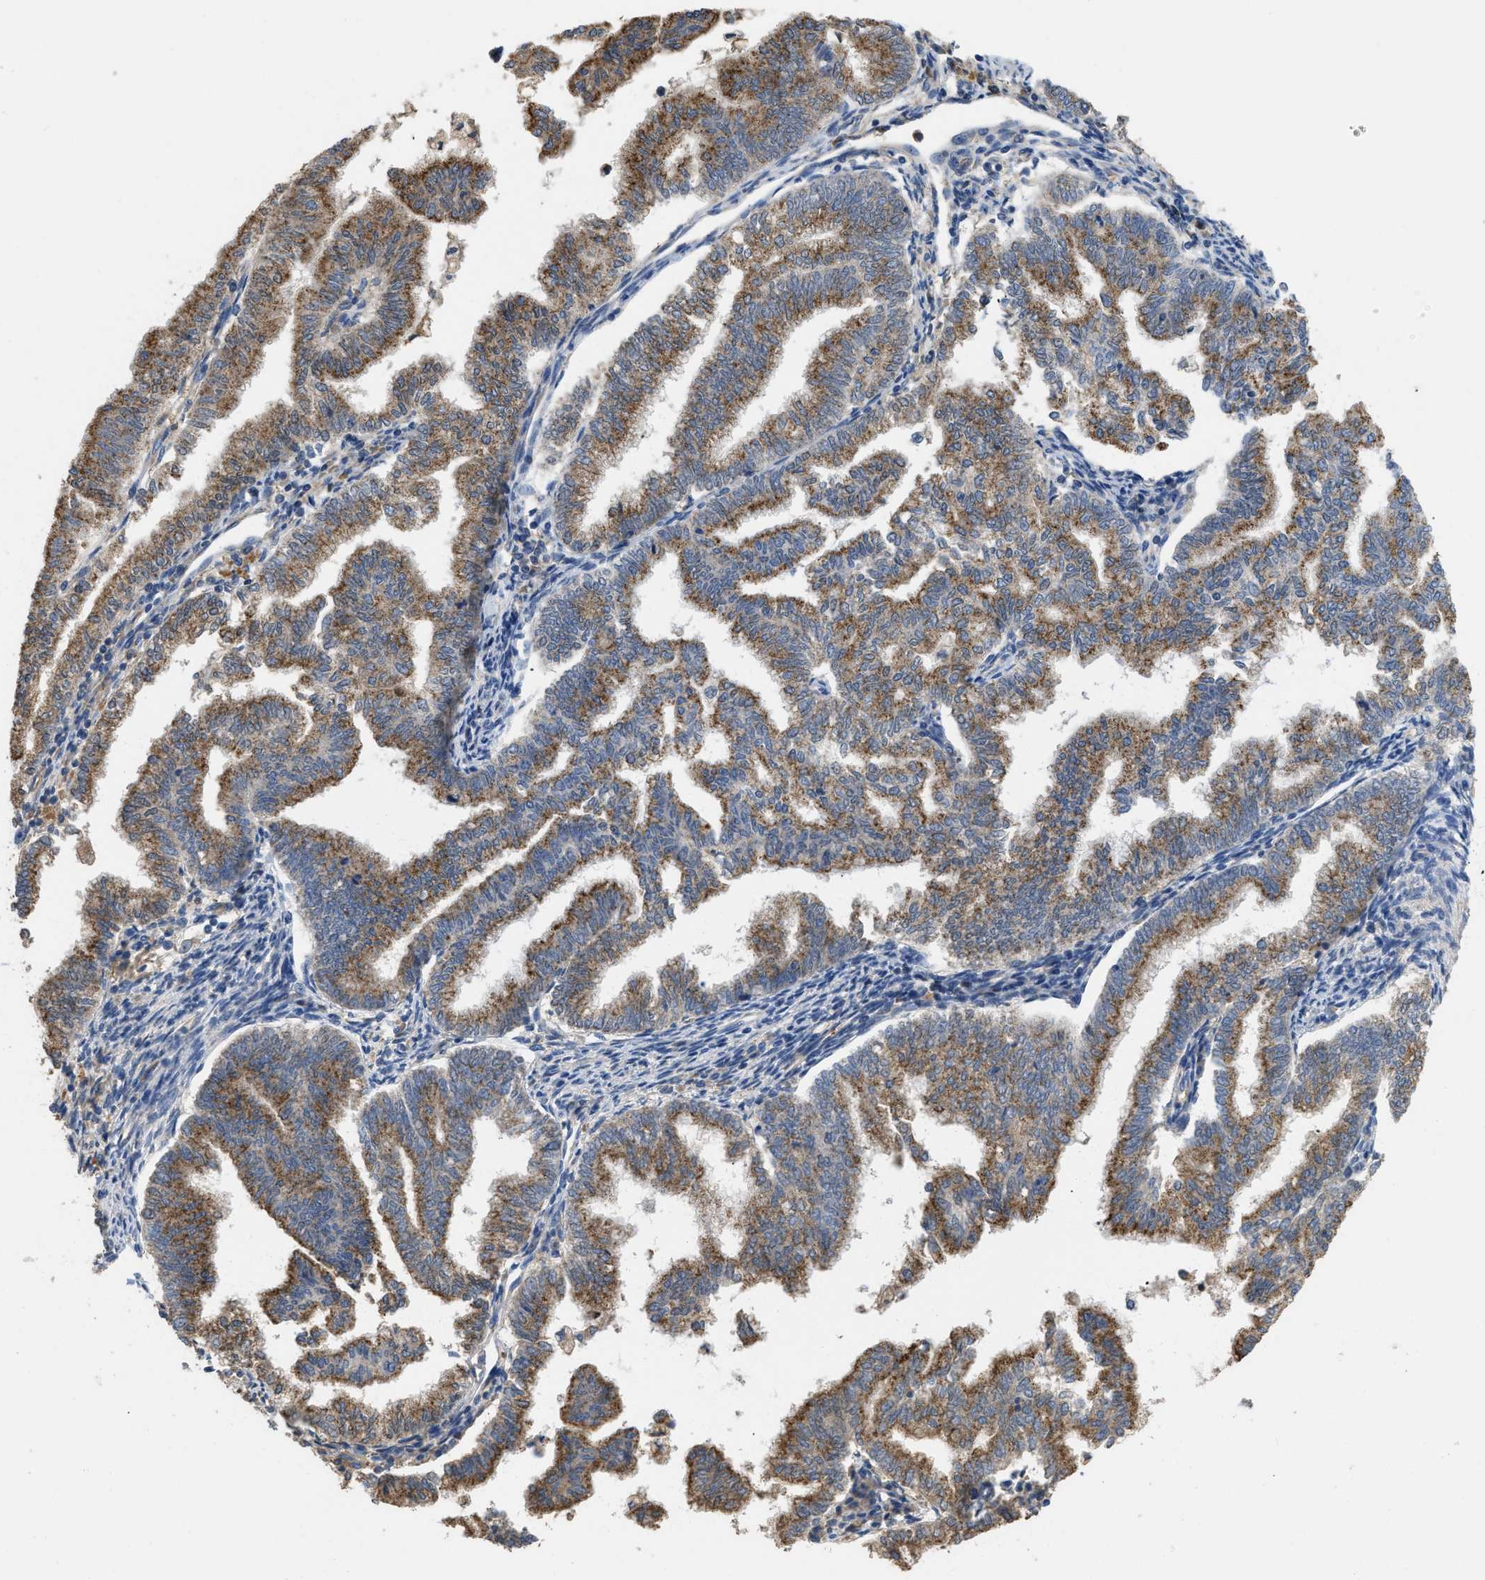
{"staining": {"intensity": "moderate", "quantity": ">75%", "location": "cytoplasmic/membranous"}, "tissue": "endometrial cancer", "cell_type": "Tumor cells", "image_type": "cancer", "snomed": [{"axis": "morphology", "description": "Polyp, NOS"}, {"axis": "morphology", "description": "Adenocarcinoma, NOS"}, {"axis": "morphology", "description": "Adenoma, NOS"}, {"axis": "topography", "description": "Endometrium"}], "caption": "Protein staining of endometrial cancer tissue demonstrates moderate cytoplasmic/membranous expression in about >75% of tumor cells. (brown staining indicates protein expression, while blue staining denotes nuclei).", "gene": "RNF216", "patient": {"sex": "female", "age": 79}}